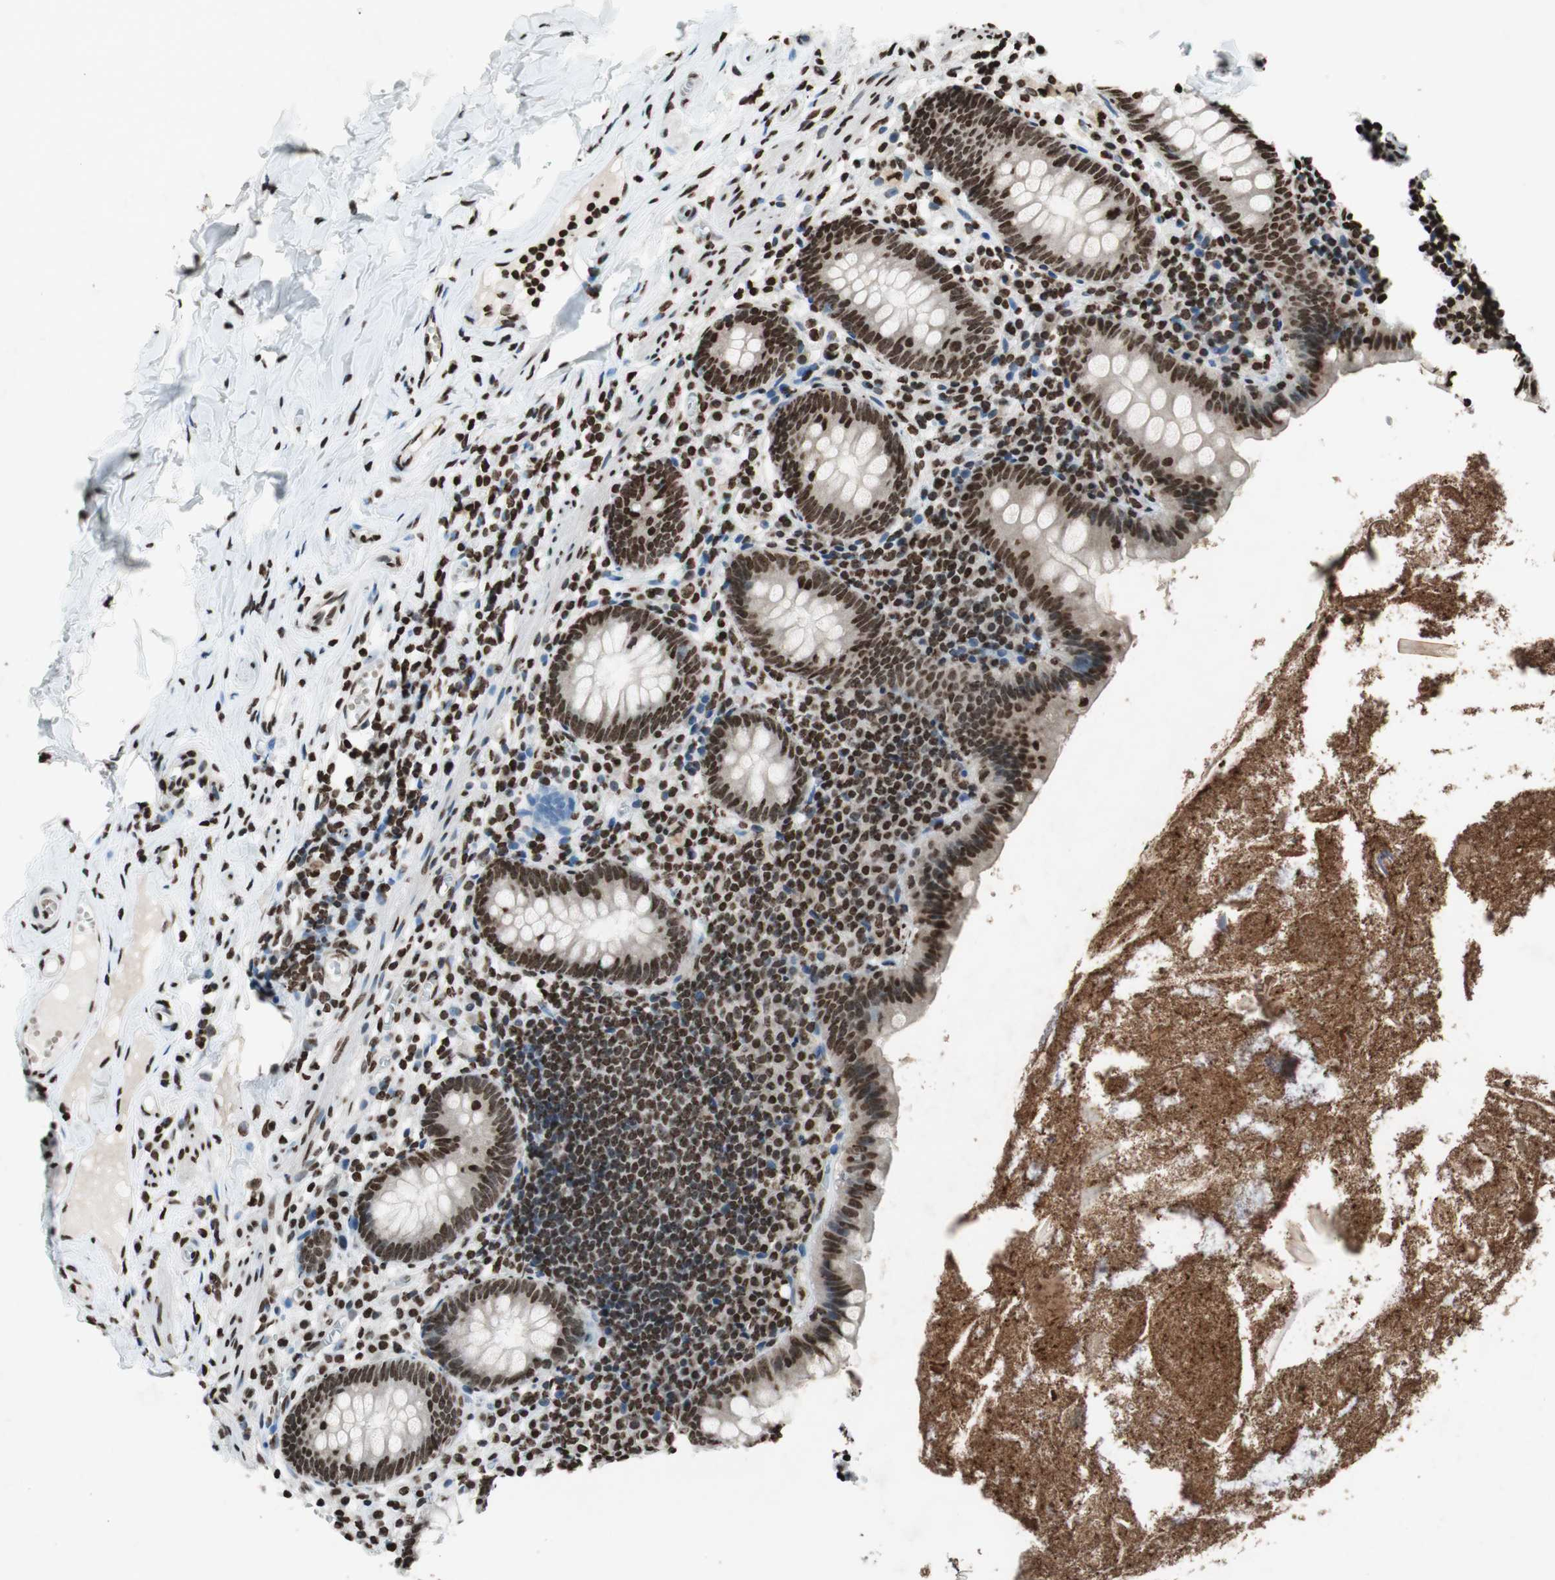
{"staining": {"intensity": "strong", "quantity": ">75%", "location": "nuclear"}, "tissue": "appendix", "cell_type": "Glandular cells", "image_type": "normal", "snomed": [{"axis": "morphology", "description": "Normal tissue, NOS"}, {"axis": "topography", "description": "Appendix"}], "caption": "Glandular cells exhibit high levels of strong nuclear staining in approximately >75% of cells in benign appendix. The staining was performed using DAB, with brown indicating positive protein expression. Nuclei are stained blue with hematoxylin.", "gene": "NCOA3", "patient": {"sex": "male", "age": 52}}